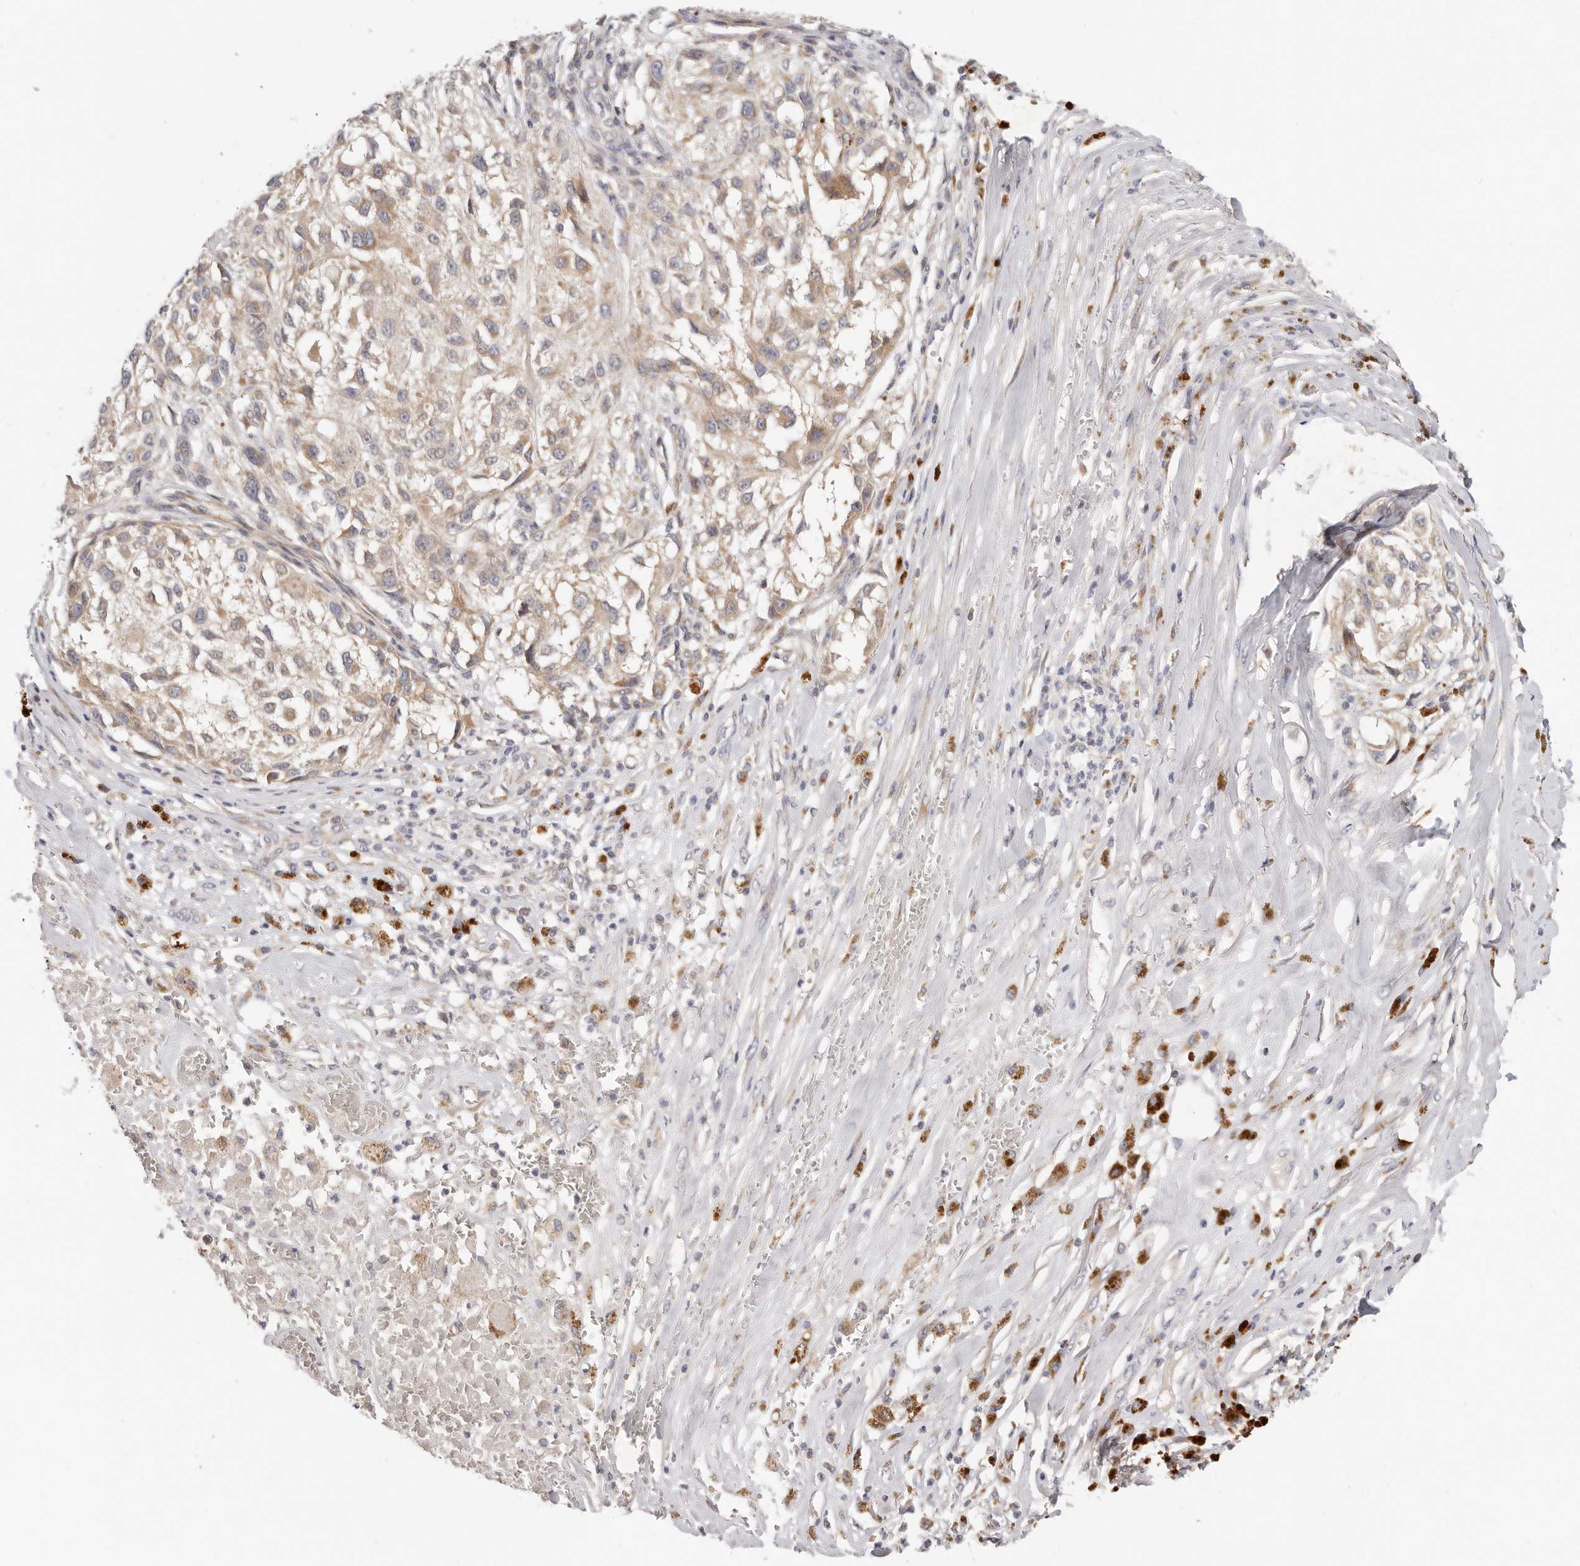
{"staining": {"intensity": "weak", "quantity": "<25%", "location": "cytoplasmic/membranous"}, "tissue": "melanoma", "cell_type": "Tumor cells", "image_type": "cancer", "snomed": [{"axis": "morphology", "description": "Necrosis, NOS"}, {"axis": "morphology", "description": "Malignant melanoma, NOS"}, {"axis": "topography", "description": "Skin"}], "caption": "The photomicrograph reveals no staining of tumor cells in malignant melanoma.", "gene": "TFB2M", "patient": {"sex": "female", "age": 87}}